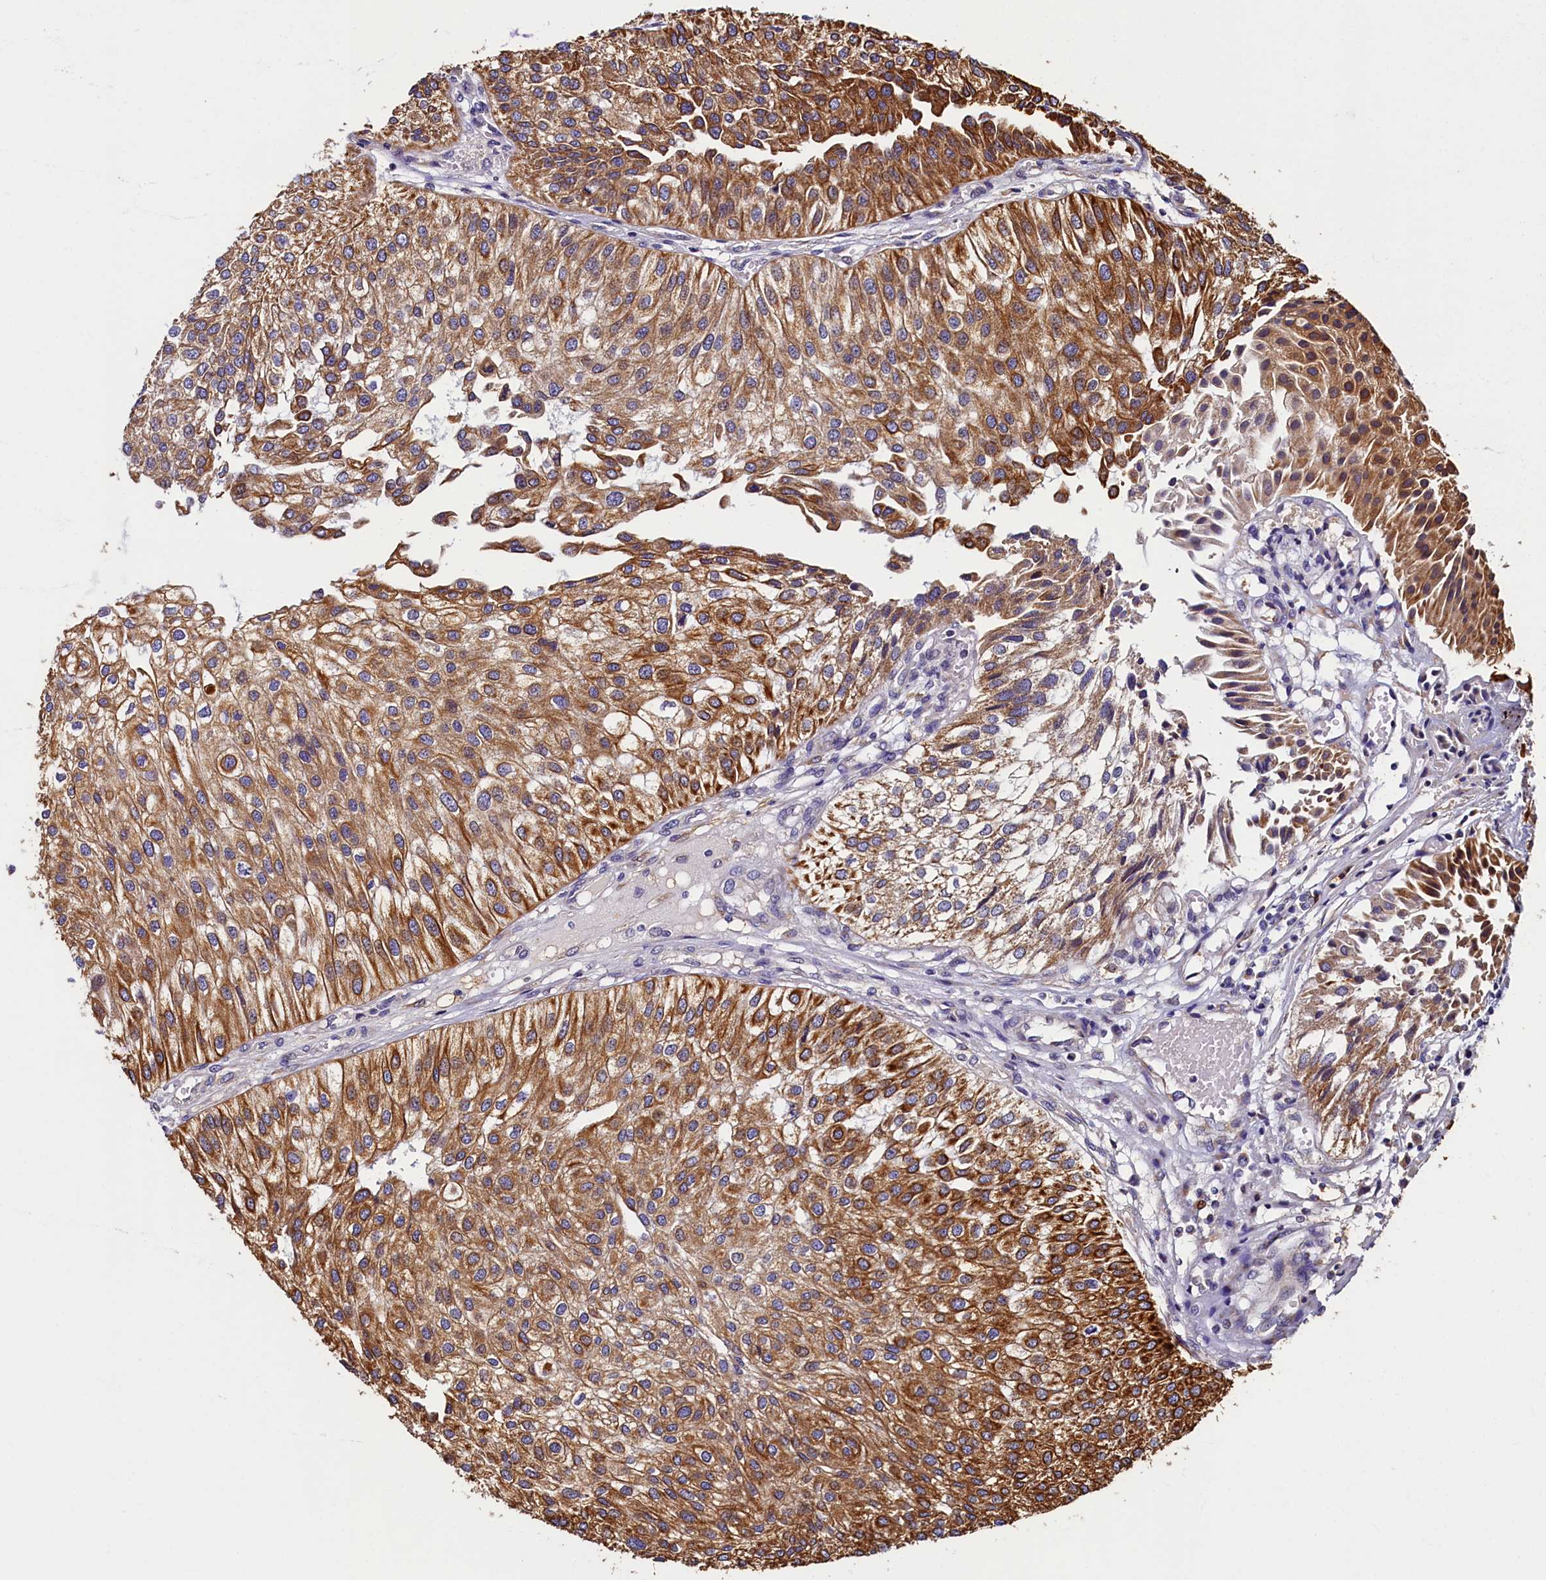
{"staining": {"intensity": "strong", "quantity": ">75%", "location": "cytoplasmic/membranous"}, "tissue": "urothelial cancer", "cell_type": "Tumor cells", "image_type": "cancer", "snomed": [{"axis": "morphology", "description": "Urothelial carcinoma, Low grade"}, {"axis": "topography", "description": "Urinary bladder"}], "caption": "A brown stain shows strong cytoplasmic/membranous expression of a protein in human urothelial cancer tumor cells.", "gene": "NCKAP5L", "patient": {"sex": "female", "age": 89}}